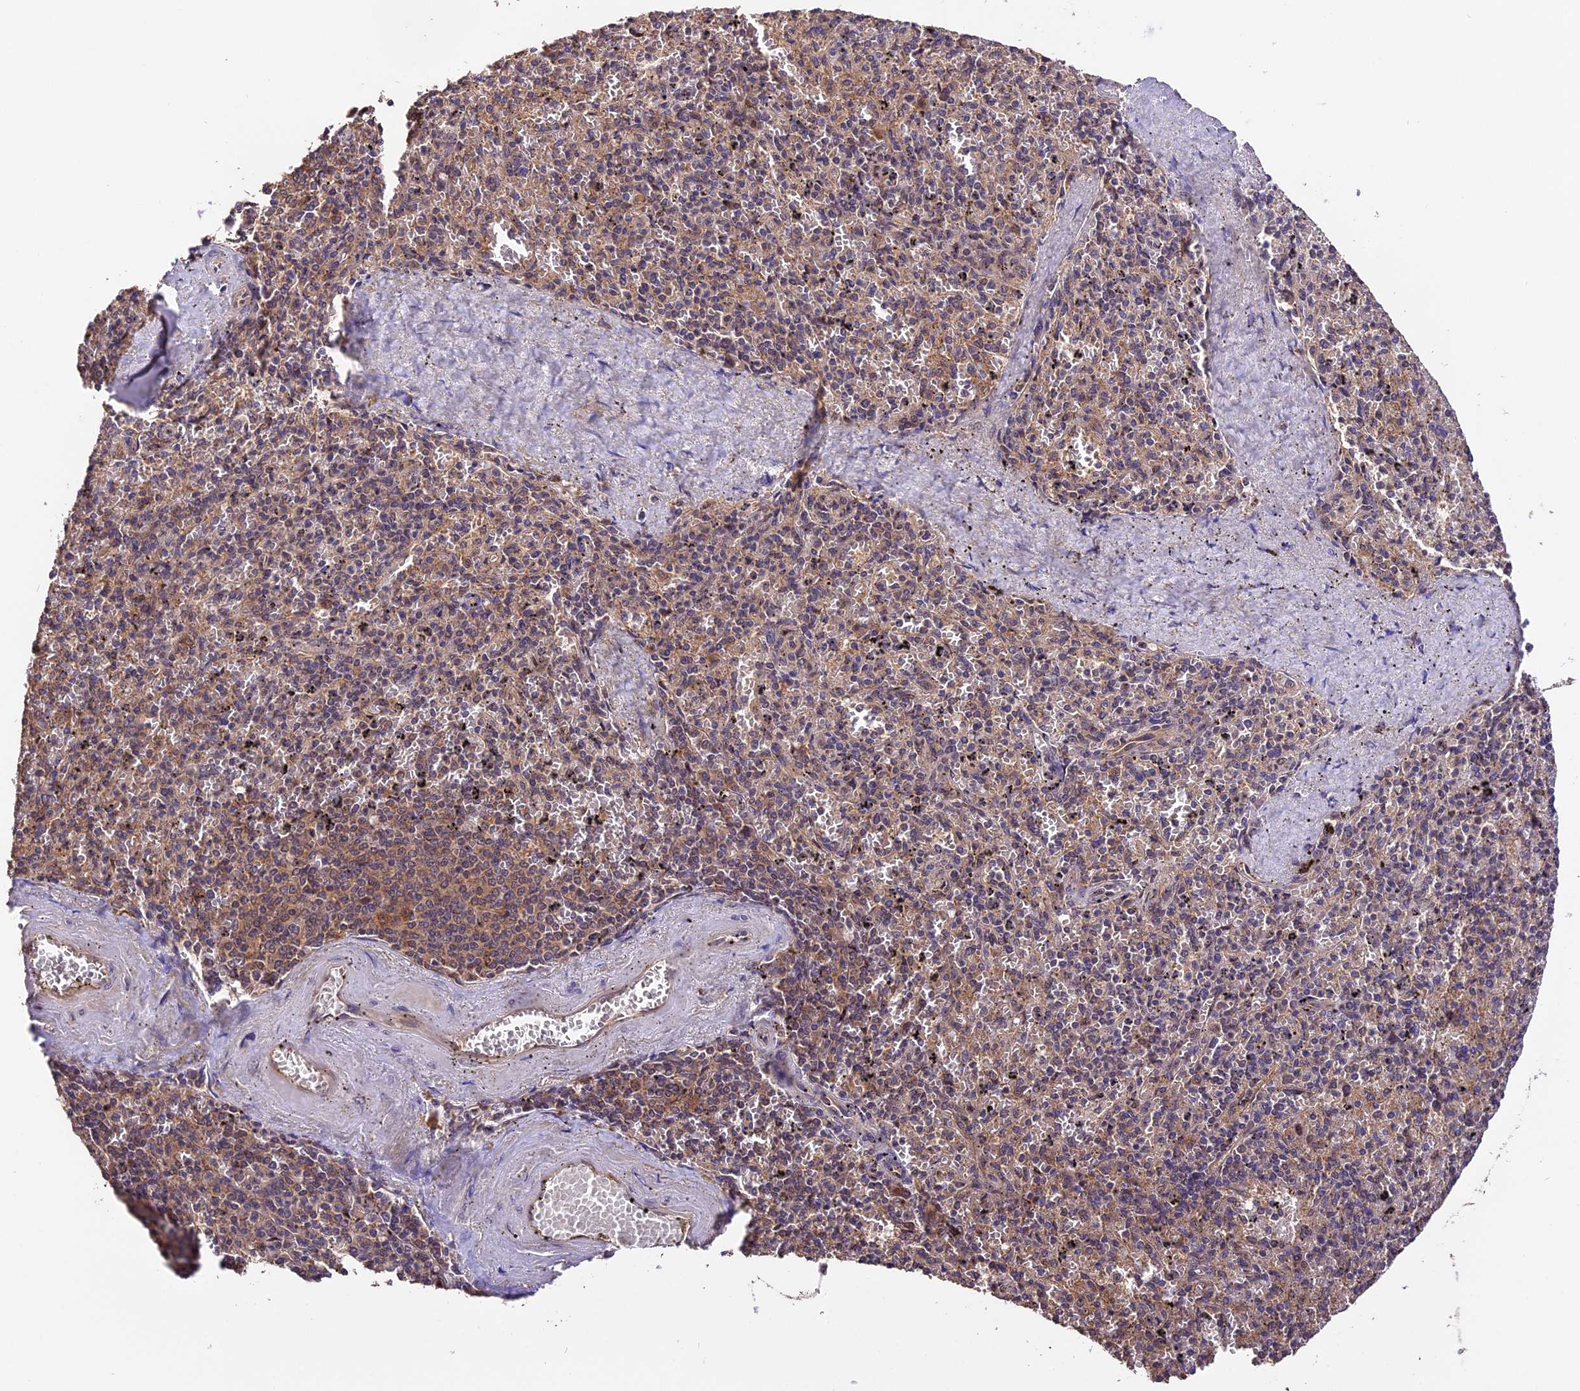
{"staining": {"intensity": "weak", "quantity": "25%-75%", "location": "cytoplasmic/membranous"}, "tissue": "spleen", "cell_type": "Cells in red pulp", "image_type": "normal", "snomed": [{"axis": "morphology", "description": "Normal tissue, NOS"}, {"axis": "topography", "description": "Spleen"}], "caption": "Human spleen stained with a brown dye shows weak cytoplasmic/membranous positive staining in approximately 25%-75% of cells in red pulp.", "gene": "TRMT1", "patient": {"sex": "male", "age": 82}}